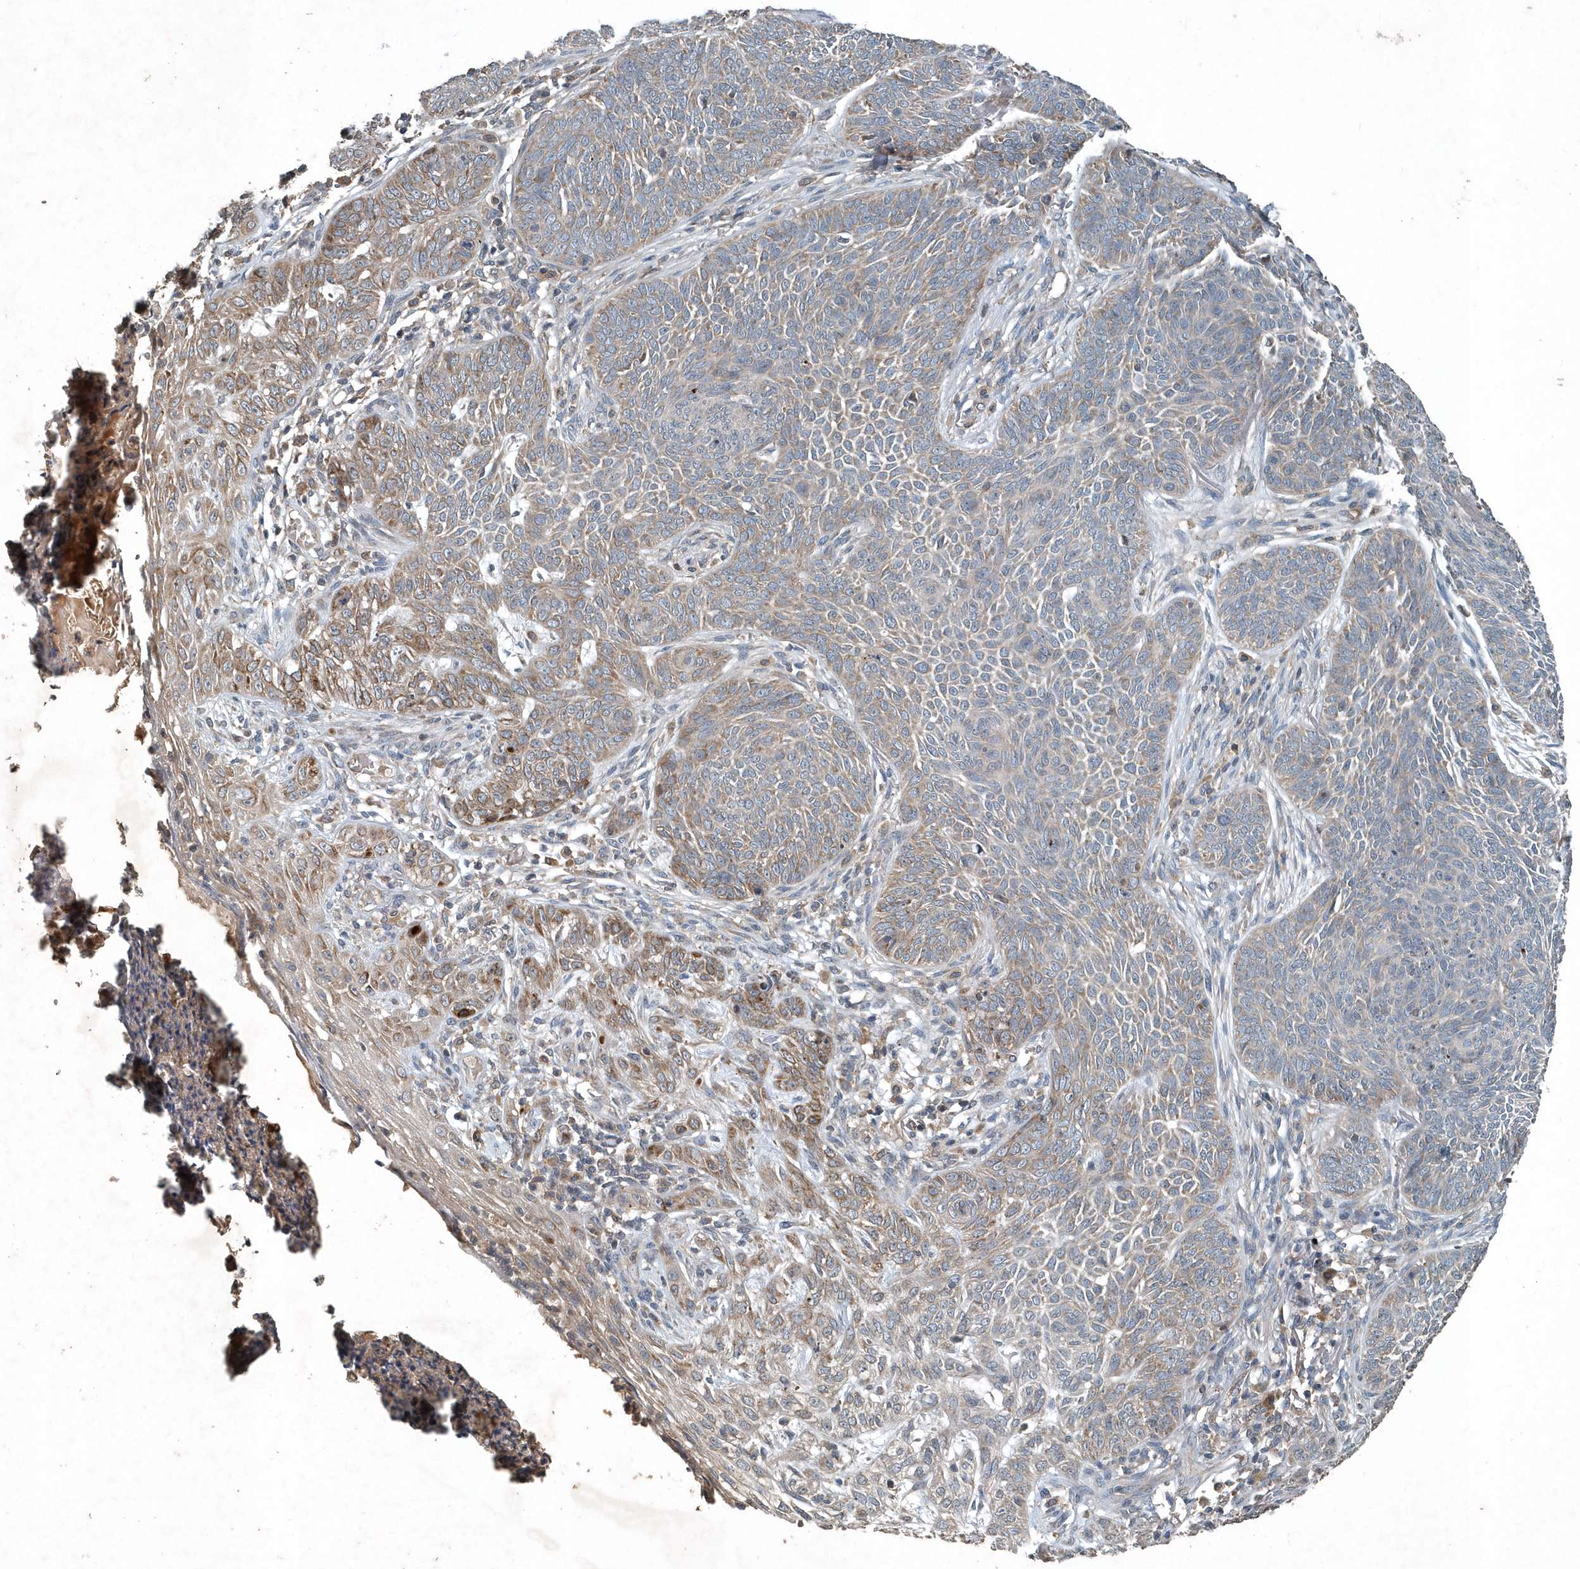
{"staining": {"intensity": "moderate", "quantity": "25%-75%", "location": "cytoplasmic/membranous"}, "tissue": "skin cancer", "cell_type": "Tumor cells", "image_type": "cancer", "snomed": [{"axis": "morphology", "description": "Basal cell carcinoma"}, {"axis": "topography", "description": "Skin"}], "caption": "High-magnification brightfield microscopy of skin cancer (basal cell carcinoma) stained with DAB (brown) and counterstained with hematoxylin (blue). tumor cells exhibit moderate cytoplasmic/membranous staining is identified in approximately25%-75% of cells. The staining was performed using DAB (3,3'-diaminobenzidine), with brown indicating positive protein expression. Nuclei are stained blue with hematoxylin.", "gene": "SCFD2", "patient": {"sex": "male", "age": 85}}